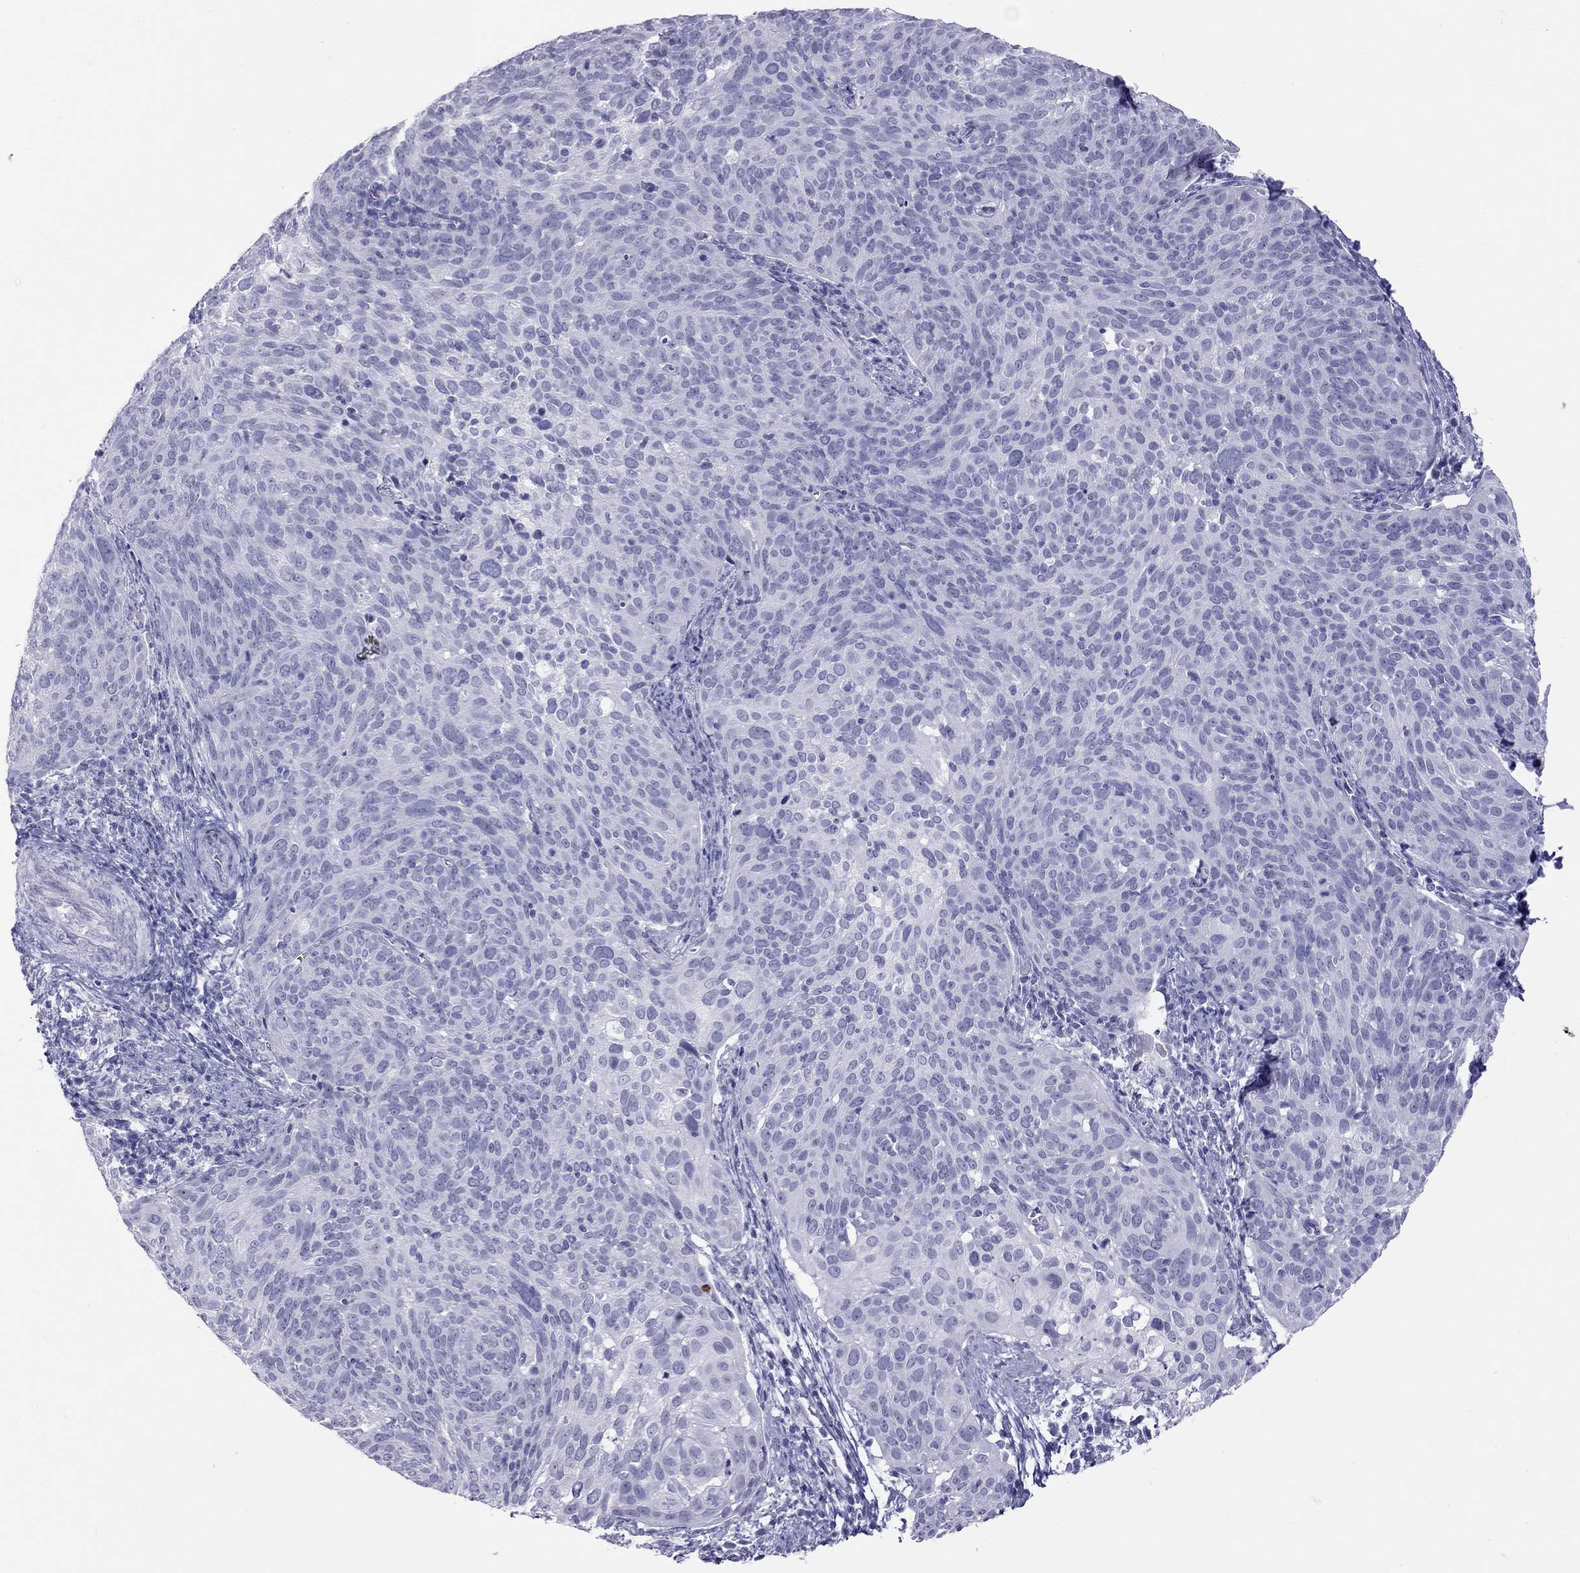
{"staining": {"intensity": "negative", "quantity": "none", "location": "none"}, "tissue": "cervical cancer", "cell_type": "Tumor cells", "image_type": "cancer", "snomed": [{"axis": "morphology", "description": "Squamous cell carcinoma, NOS"}, {"axis": "topography", "description": "Cervix"}], "caption": "There is no significant positivity in tumor cells of cervical squamous cell carcinoma.", "gene": "STAG3", "patient": {"sex": "female", "age": 39}}